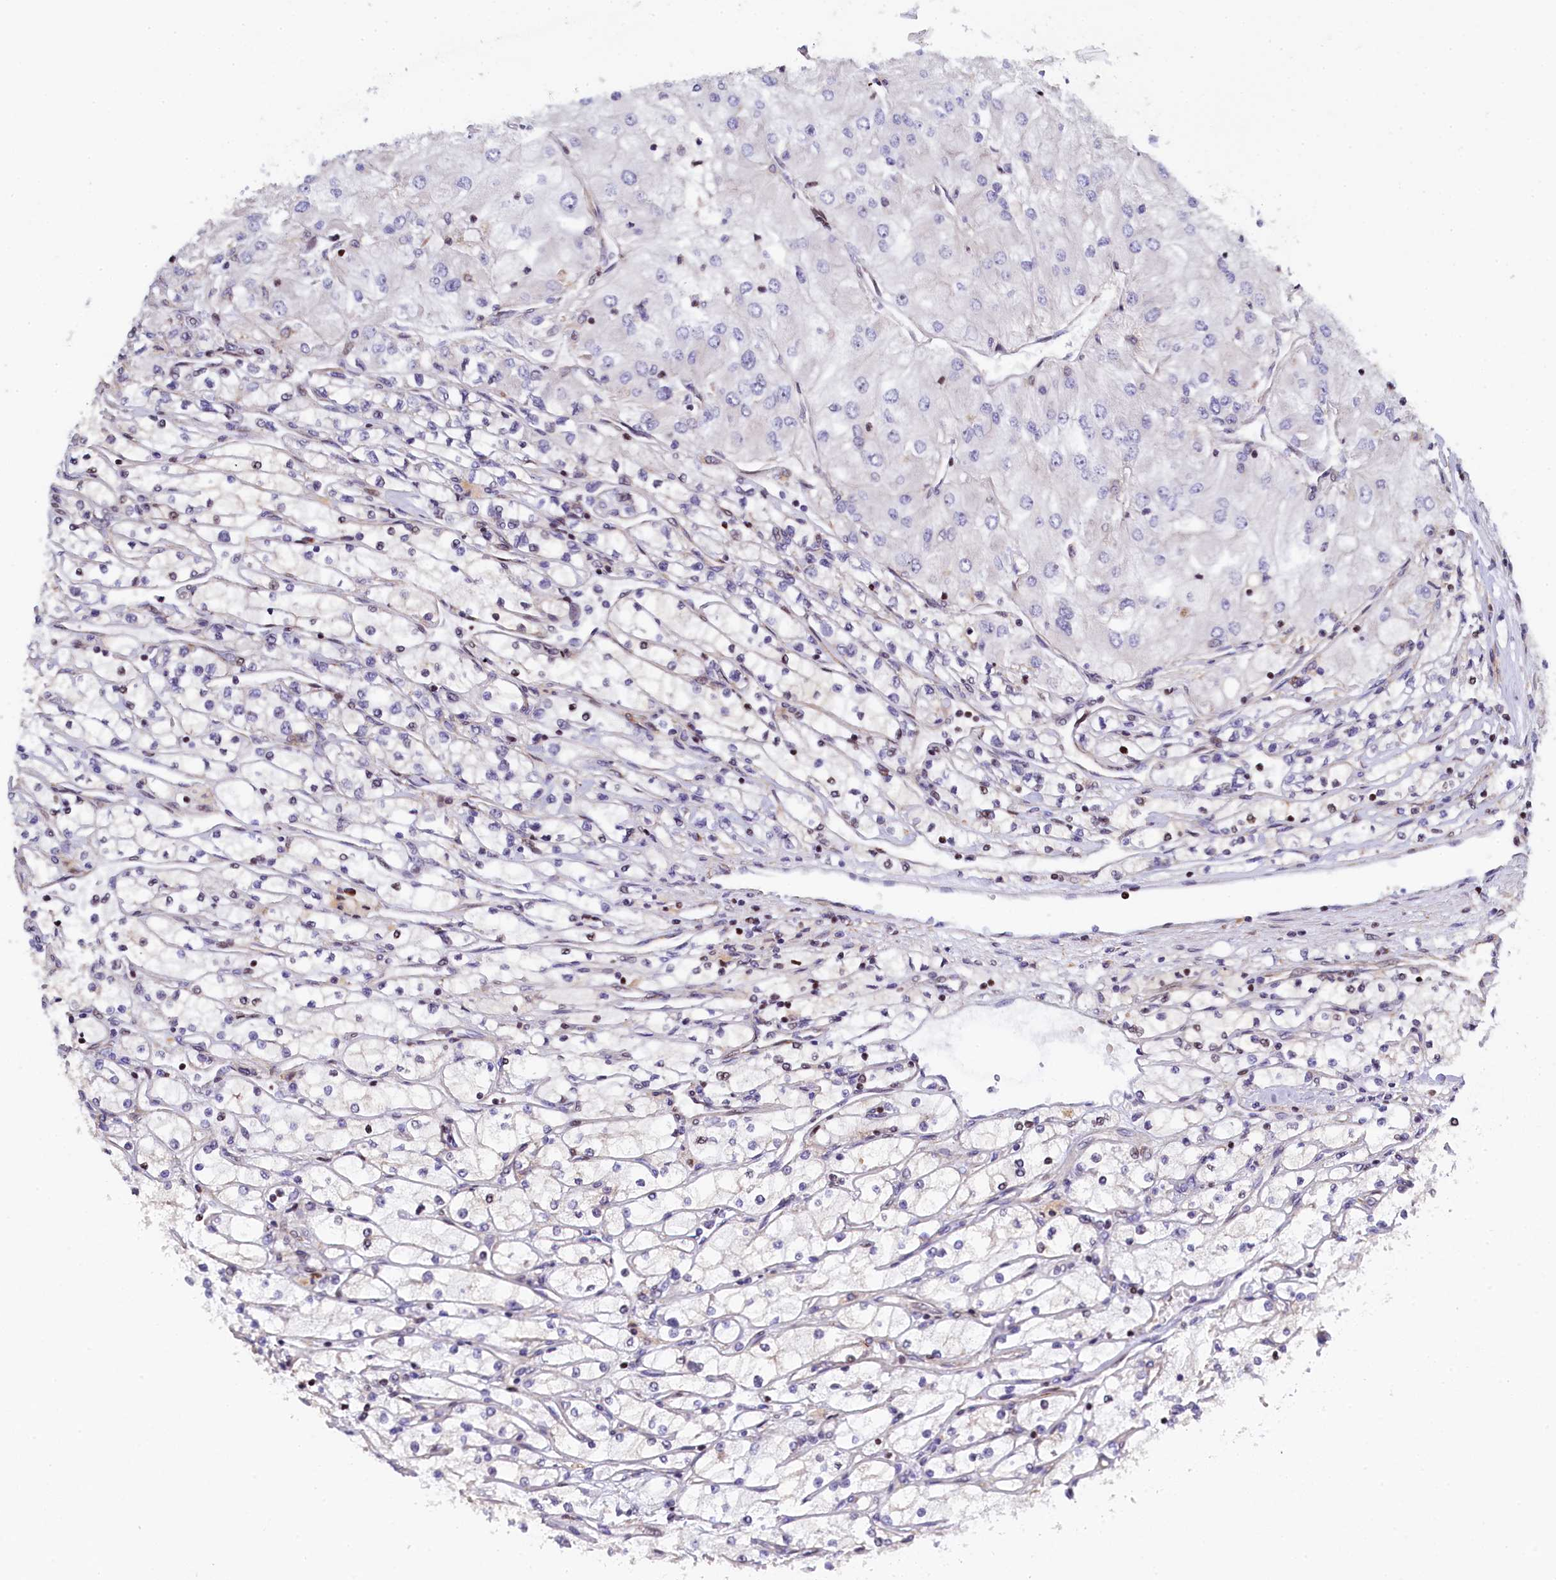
{"staining": {"intensity": "negative", "quantity": "none", "location": "none"}, "tissue": "renal cancer", "cell_type": "Tumor cells", "image_type": "cancer", "snomed": [{"axis": "morphology", "description": "Adenocarcinoma, NOS"}, {"axis": "topography", "description": "Kidney"}], "caption": "High magnification brightfield microscopy of renal adenocarcinoma stained with DAB (brown) and counterstained with hematoxylin (blue): tumor cells show no significant staining.", "gene": "TGDS", "patient": {"sex": "male", "age": 80}}